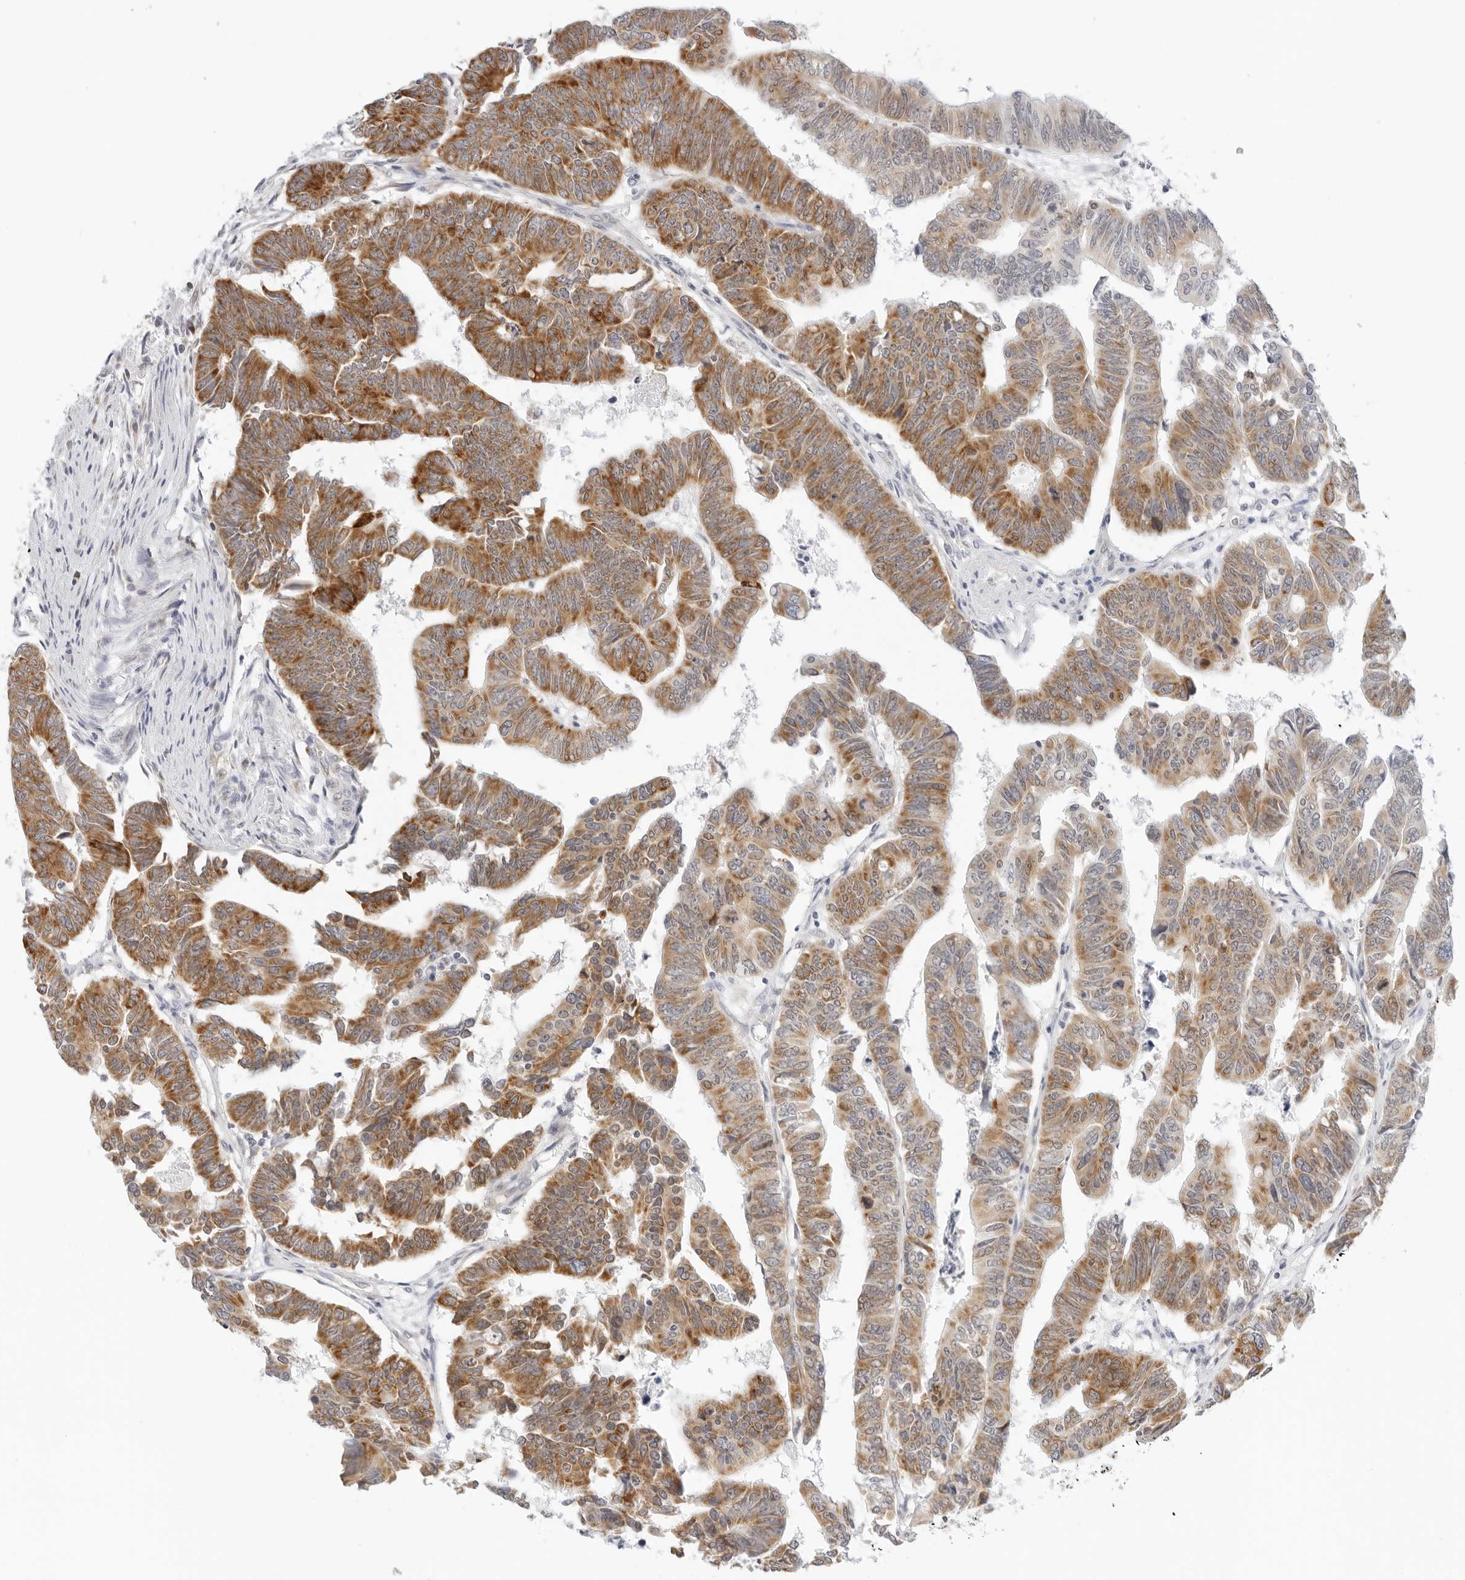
{"staining": {"intensity": "moderate", "quantity": ">75%", "location": "cytoplasmic/membranous"}, "tissue": "colorectal cancer", "cell_type": "Tumor cells", "image_type": "cancer", "snomed": [{"axis": "morphology", "description": "Adenocarcinoma, NOS"}, {"axis": "topography", "description": "Rectum"}], "caption": "Moderate cytoplasmic/membranous protein positivity is appreciated in about >75% of tumor cells in adenocarcinoma (colorectal). (DAB = brown stain, brightfield microscopy at high magnification).", "gene": "RC3H1", "patient": {"sex": "female", "age": 65}}